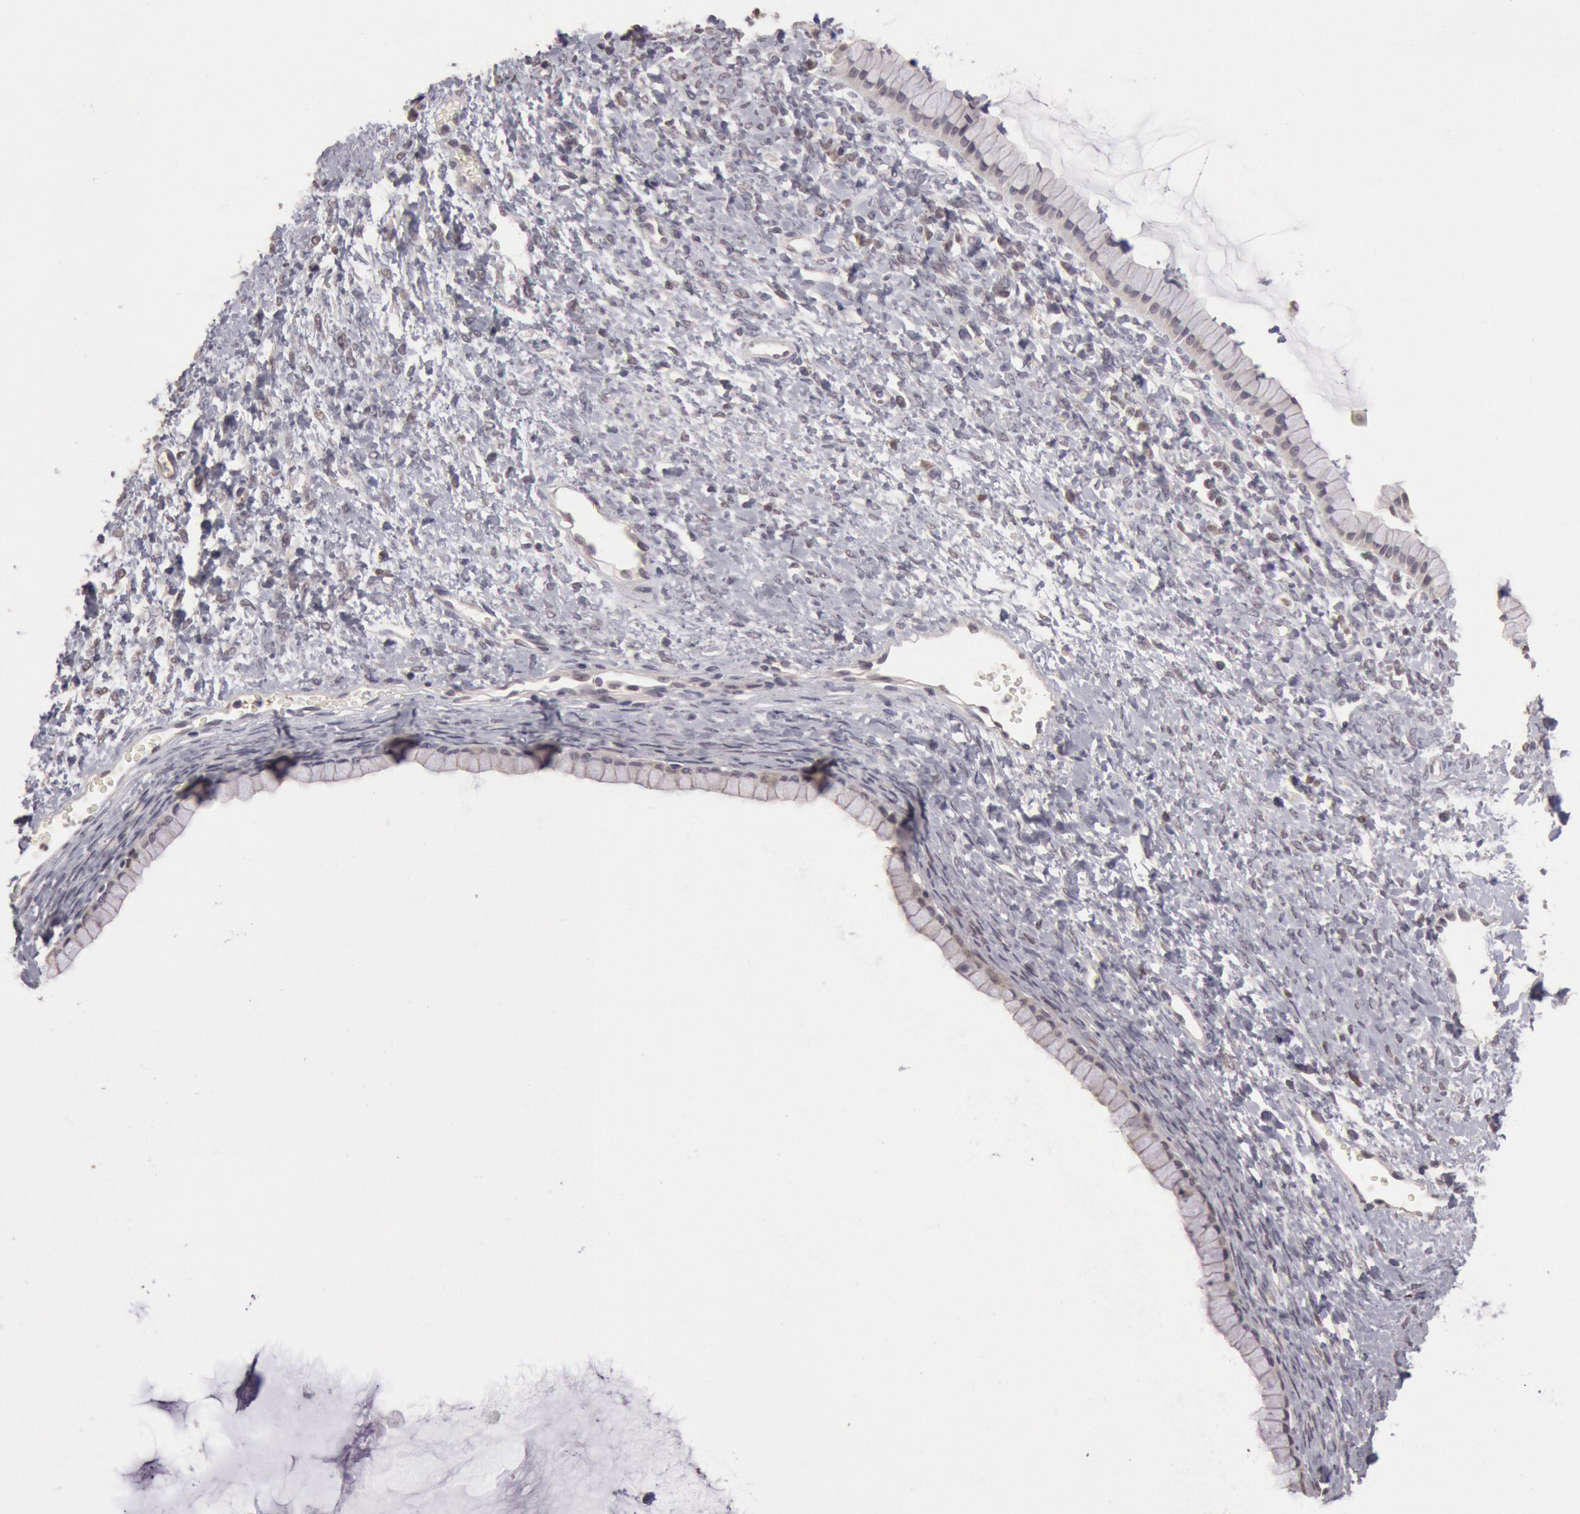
{"staining": {"intensity": "negative", "quantity": "none", "location": "none"}, "tissue": "ovarian cancer", "cell_type": "Tumor cells", "image_type": "cancer", "snomed": [{"axis": "morphology", "description": "Cystadenocarcinoma, mucinous, NOS"}, {"axis": "topography", "description": "Ovary"}], "caption": "Tumor cells are negative for brown protein staining in ovarian cancer (mucinous cystadenocarcinoma).", "gene": "RIMBP3C", "patient": {"sex": "female", "age": 25}}